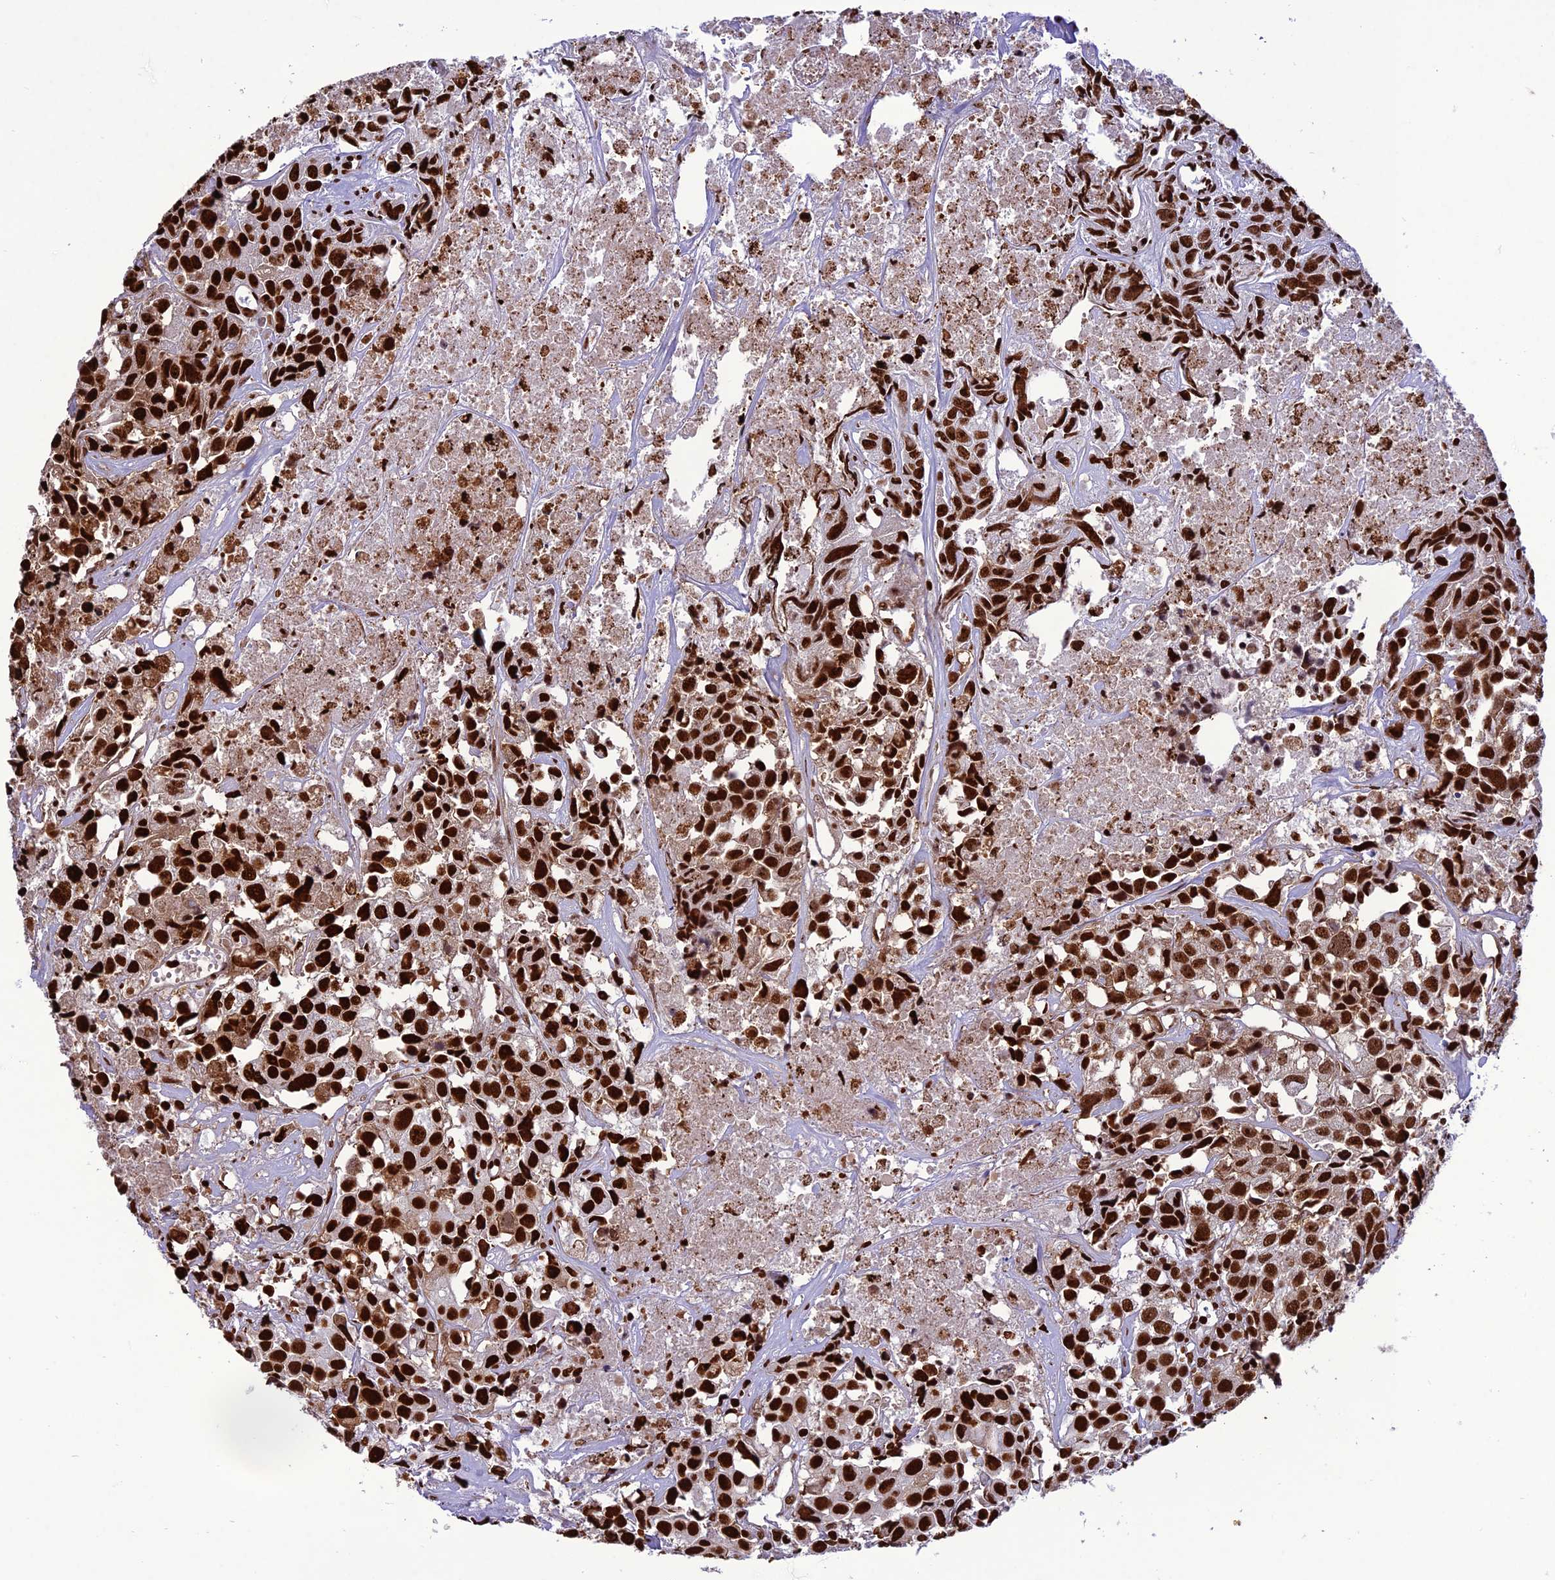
{"staining": {"intensity": "strong", "quantity": ">75%", "location": "nuclear"}, "tissue": "urothelial cancer", "cell_type": "Tumor cells", "image_type": "cancer", "snomed": [{"axis": "morphology", "description": "Urothelial carcinoma, High grade"}, {"axis": "topography", "description": "Urinary bladder"}], "caption": "Protein analysis of urothelial carcinoma (high-grade) tissue reveals strong nuclear staining in about >75% of tumor cells.", "gene": "INO80E", "patient": {"sex": "female", "age": 75}}